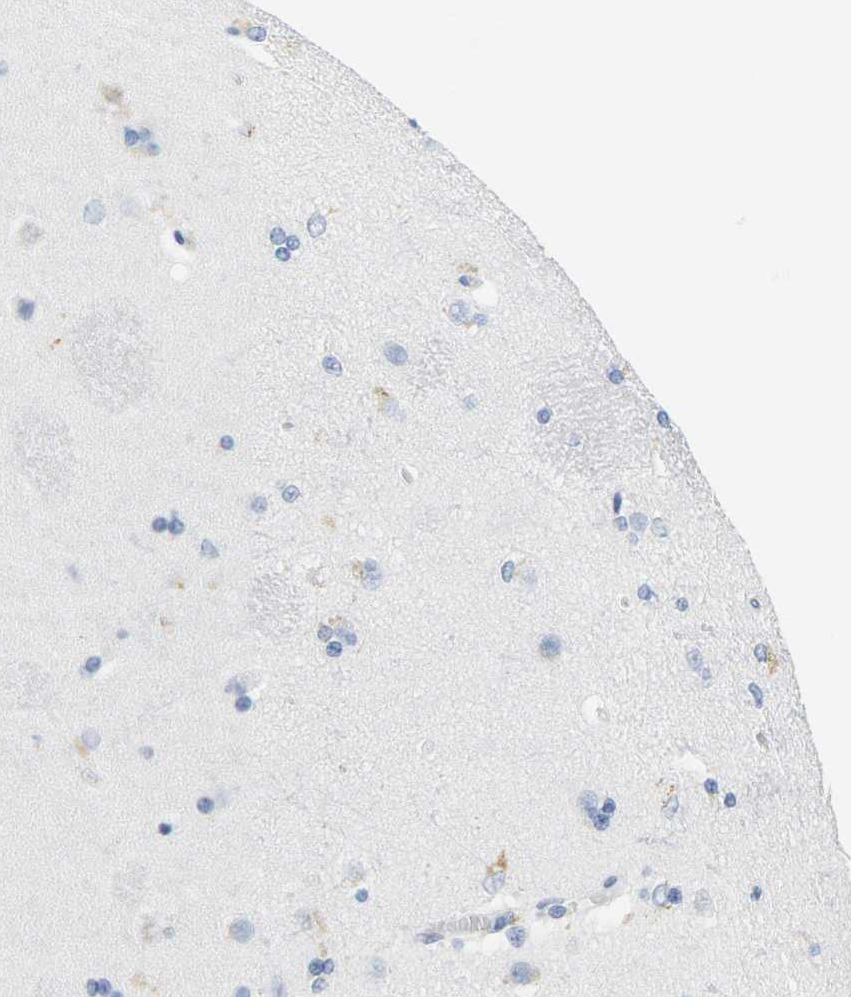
{"staining": {"intensity": "weak", "quantity": "<25%", "location": "cytoplasmic/membranous"}, "tissue": "caudate", "cell_type": "Glial cells", "image_type": "normal", "snomed": [{"axis": "morphology", "description": "Normal tissue, NOS"}, {"axis": "topography", "description": "Lateral ventricle wall"}], "caption": "Micrograph shows no significant protein staining in glial cells of benign caudate.", "gene": "HLA", "patient": {"sex": "female", "age": 19}}